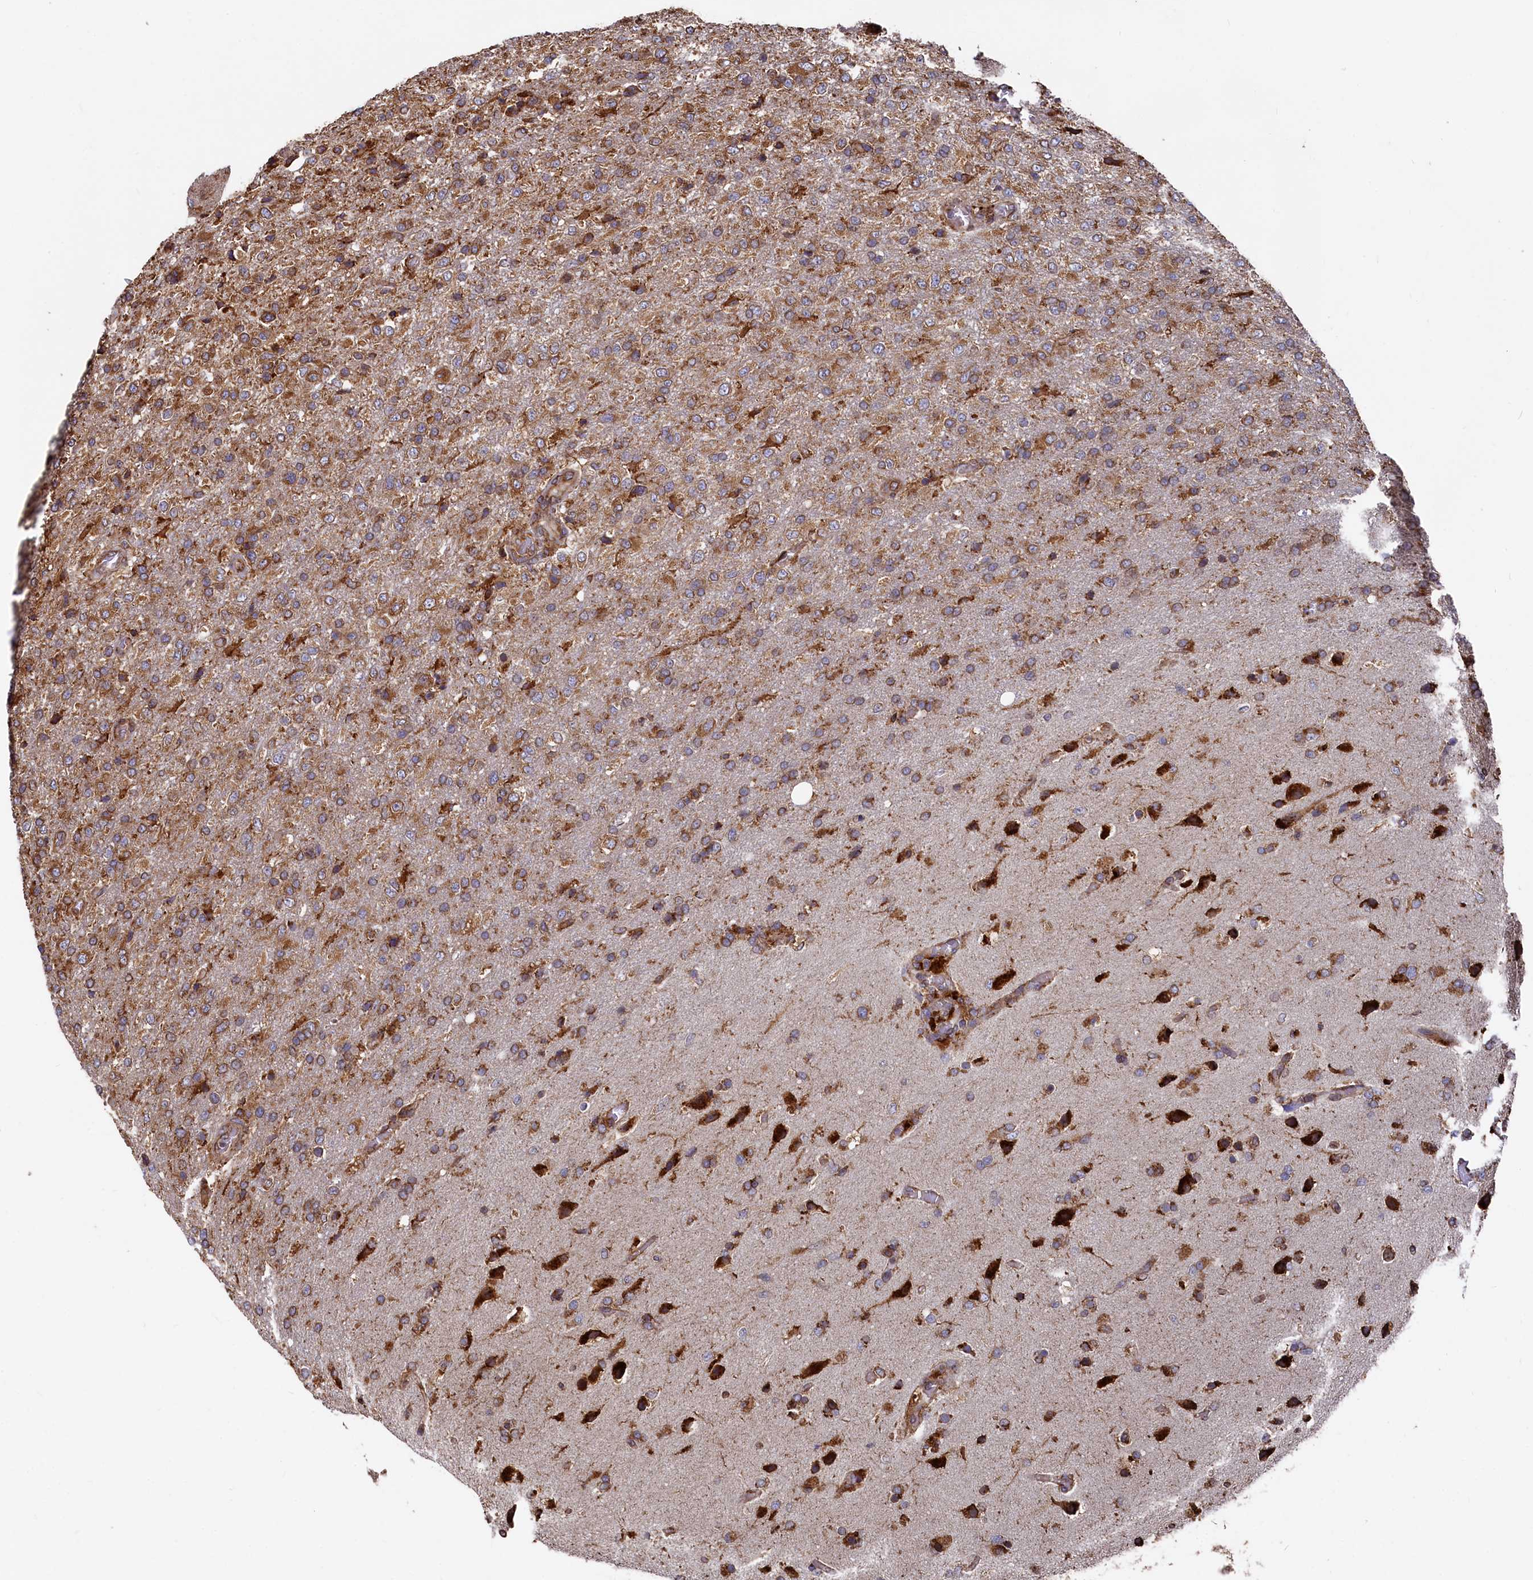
{"staining": {"intensity": "moderate", "quantity": ">75%", "location": "cytoplasmic/membranous"}, "tissue": "glioma", "cell_type": "Tumor cells", "image_type": "cancer", "snomed": [{"axis": "morphology", "description": "Glioma, malignant, High grade"}, {"axis": "topography", "description": "Brain"}], "caption": "Protein expression analysis of malignant high-grade glioma reveals moderate cytoplasmic/membranous positivity in about >75% of tumor cells.", "gene": "NEURL1B", "patient": {"sex": "female", "age": 74}}